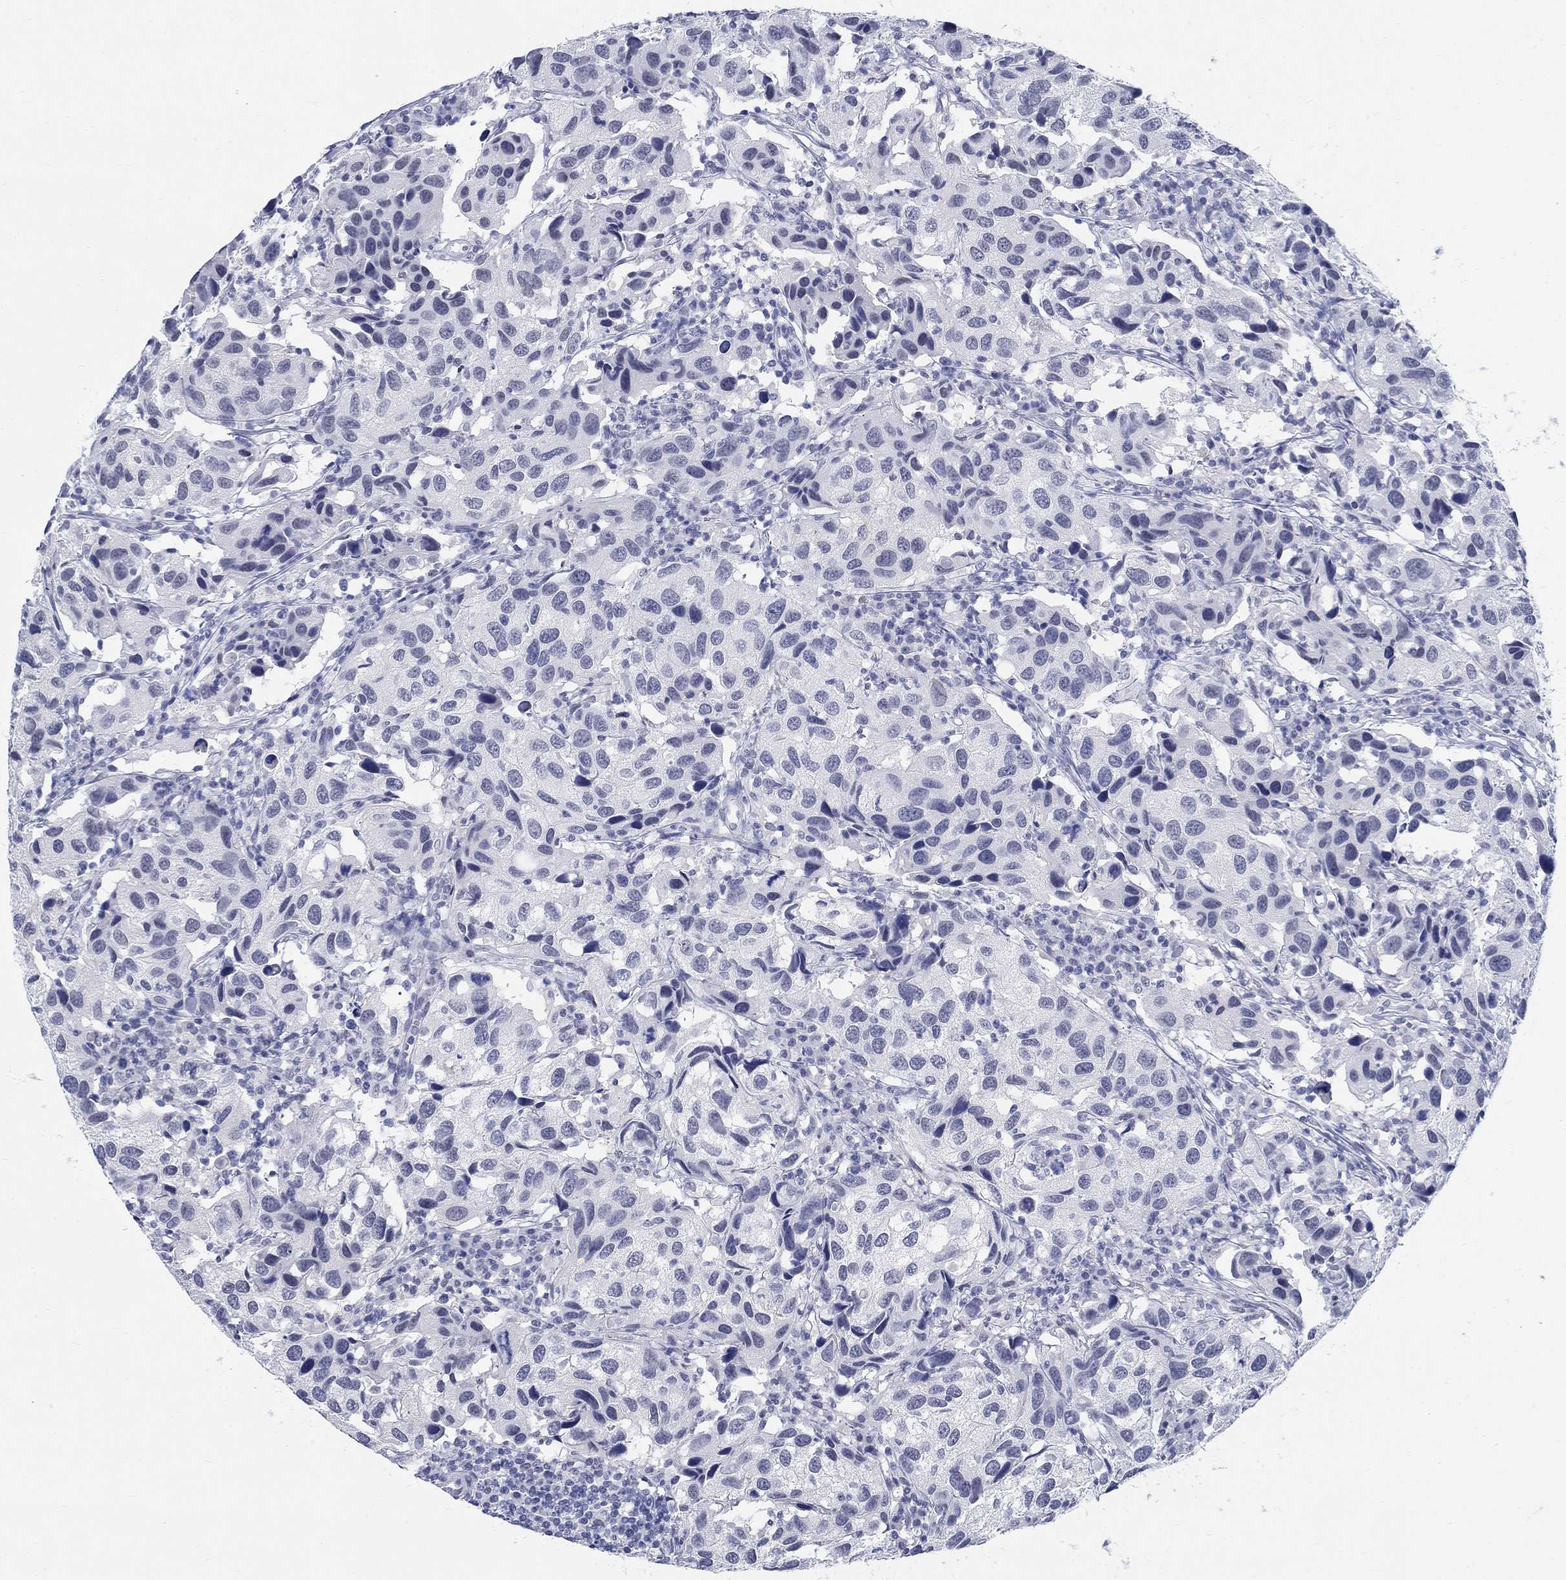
{"staining": {"intensity": "negative", "quantity": "none", "location": "none"}, "tissue": "urothelial cancer", "cell_type": "Tumor cells", "image_type": "cancer", "snomed": [{"axis": "morphology", "description": "Urothelial carcinoma, High grade"}, {"axis": "topography", "description": "Urinary bladder"}], "caption": "Urothelial cancer was stained to show a protein in brown. There is no significant staining in tumor cells.", "gene": "ANKS1B", "patient": {"sex": "male", "age": 79}}